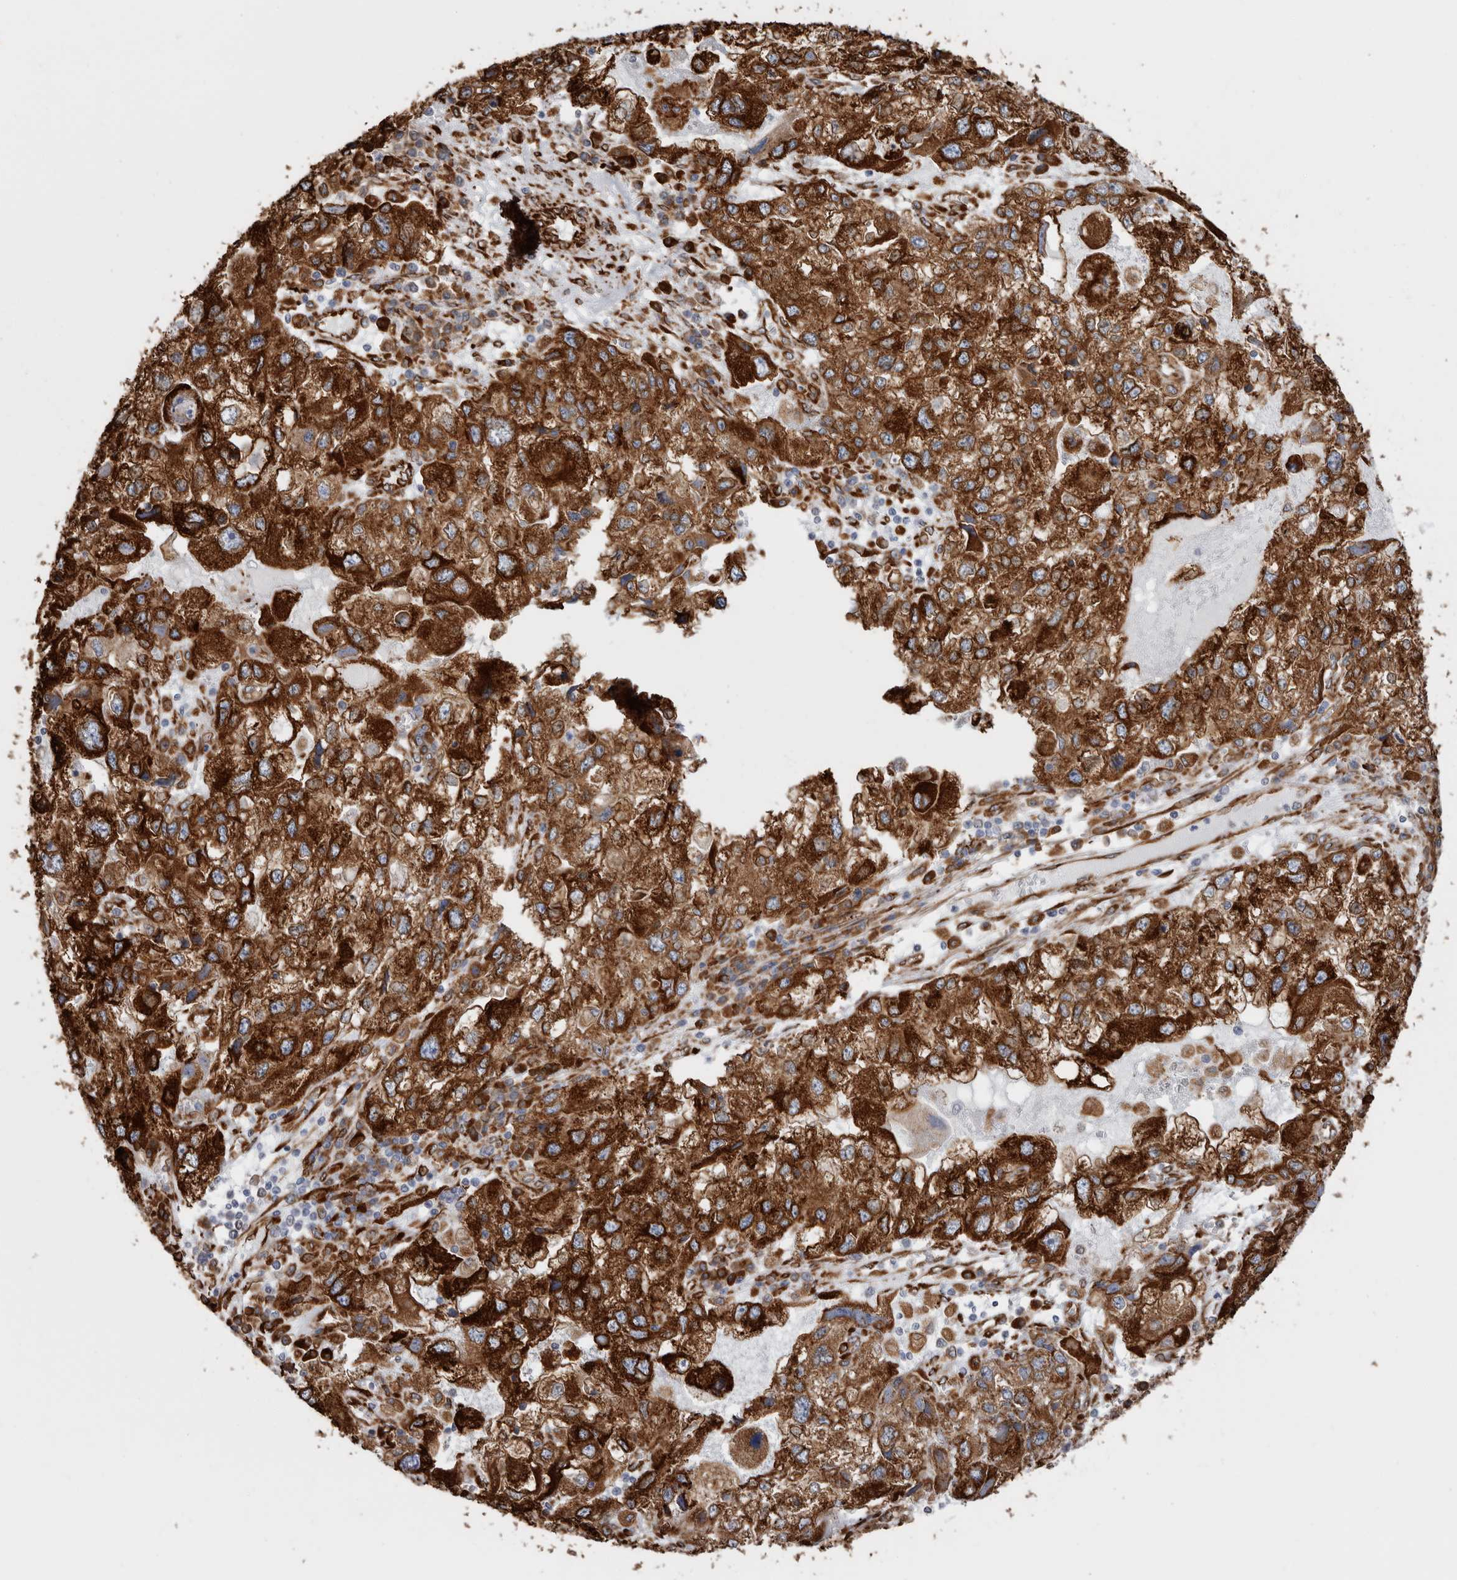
{"staining": {"intensity": "strong", "quantity": ">75%", "location": "cytoplasmic/membranous"}, "tissue": "endometrial cancer", "cell_type": "Tumor cells", "image_type": "cancer", "snomed": [{"axis": "morphology", "description": "Adenocarcinoma, NOS"}, {"axis": "topography", "description": "Endometrium"}], "caption": "IHC (DAB) staining of human adenocarcinoma (endometrial) demonstrates strong cytoplasmic/membranous protein expression in about >75% of tumor cells.", "gene": "SEMA3E", "patient": {"sex": "female", "age": 49}}